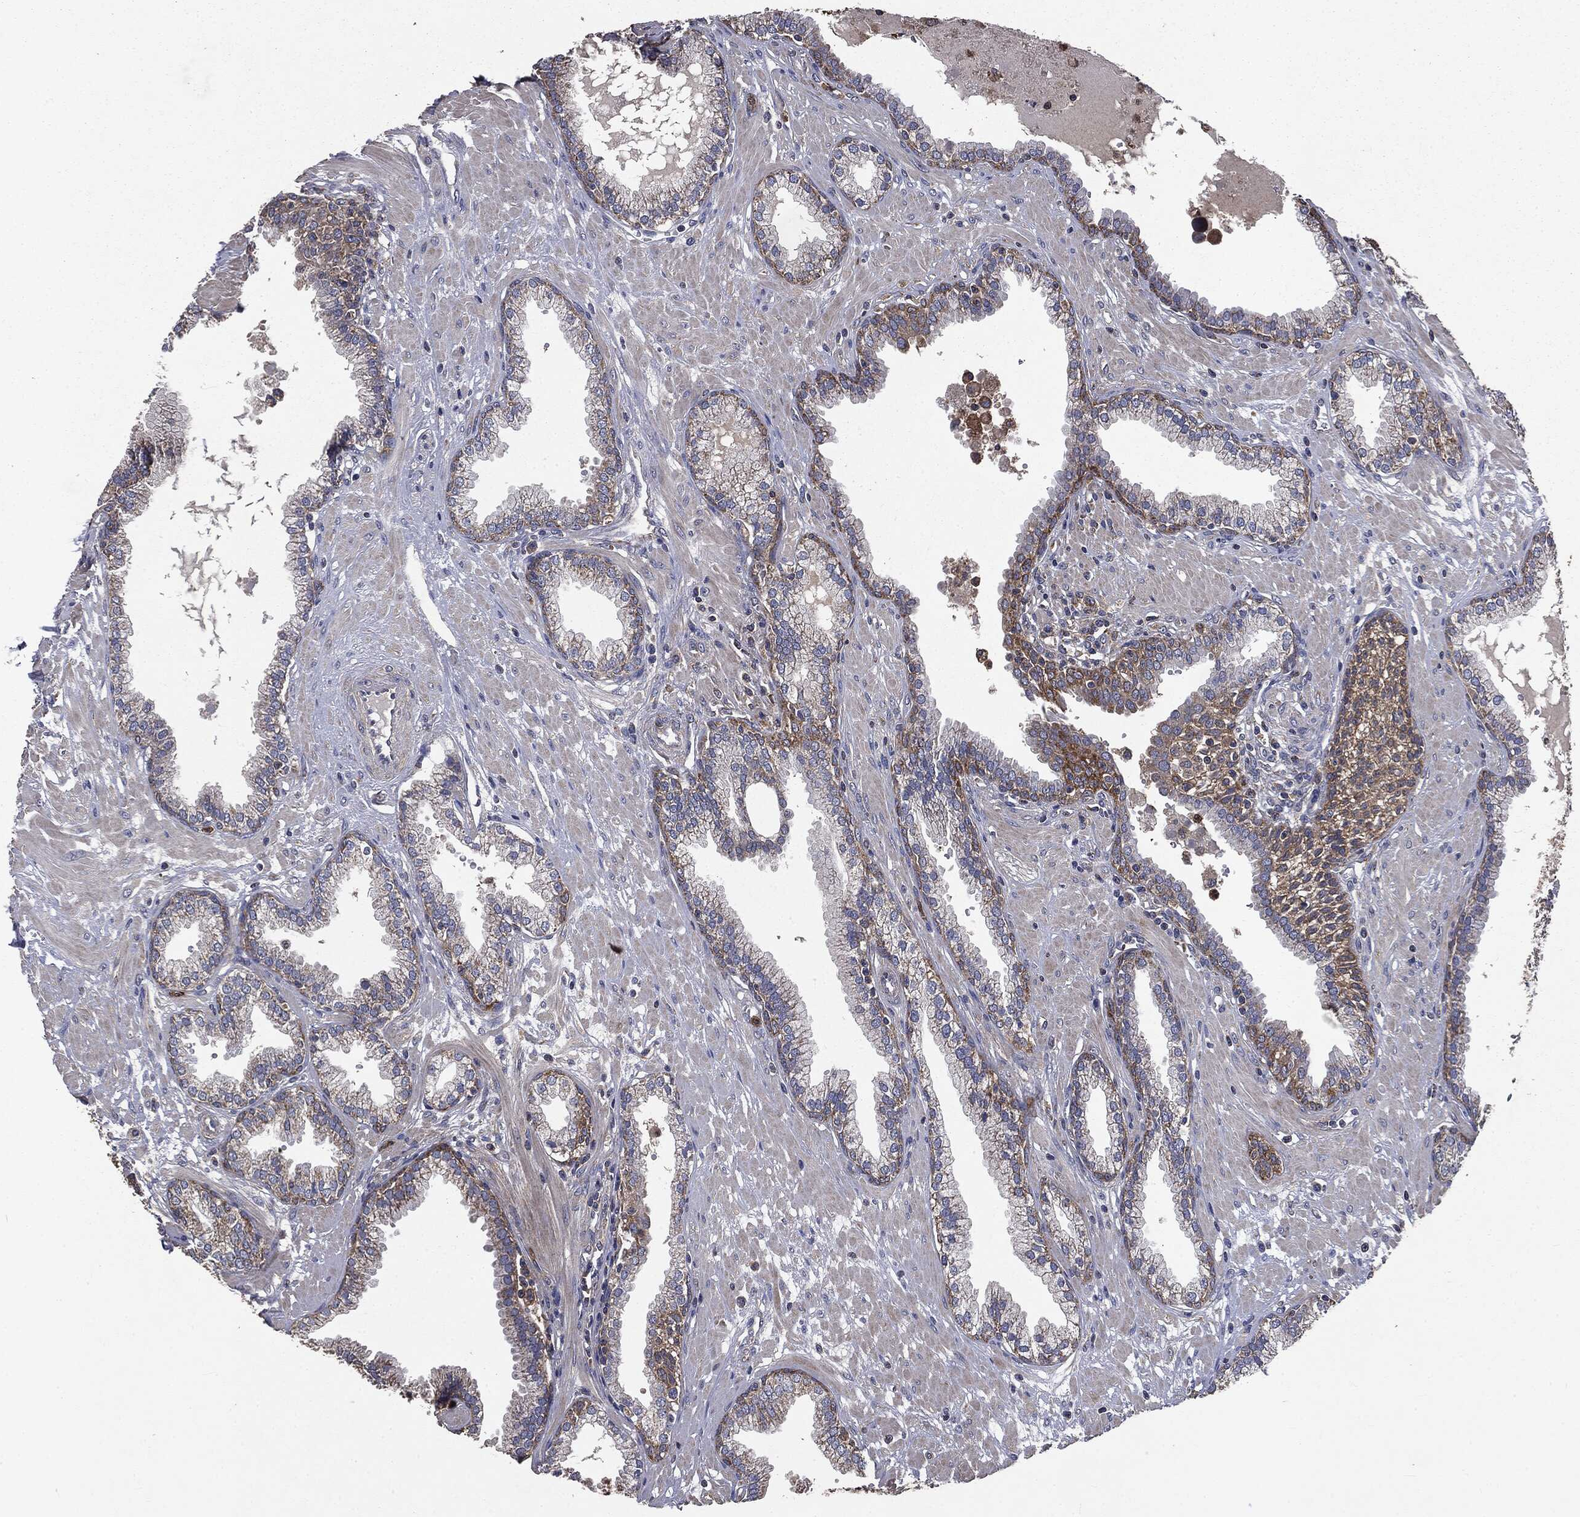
{"staining": {"intensity": "moderate", "quantity": "<25%", "location": "cytoplasmic/membranous"}, "tissue": "prostate", "cell_type": "Glandular cells", "image_type": "normal", "snomed": [{"axis": "morphology", "description": "Normal tissue, NOS"}, {"axis": "topography", "description": "Prostate"}], "caption": "The photomicrograph reveals staining of benign prostate, revealing moderate cytoplasmic/membranous protein expression (brown color) within glandular cells. Using DAB (brown) and hematoxylin (blue) stains, captured at high magnification using brightfield microscopy.", "gene": "MAPK6", "patient": {"sex": "male", "age": 64}}